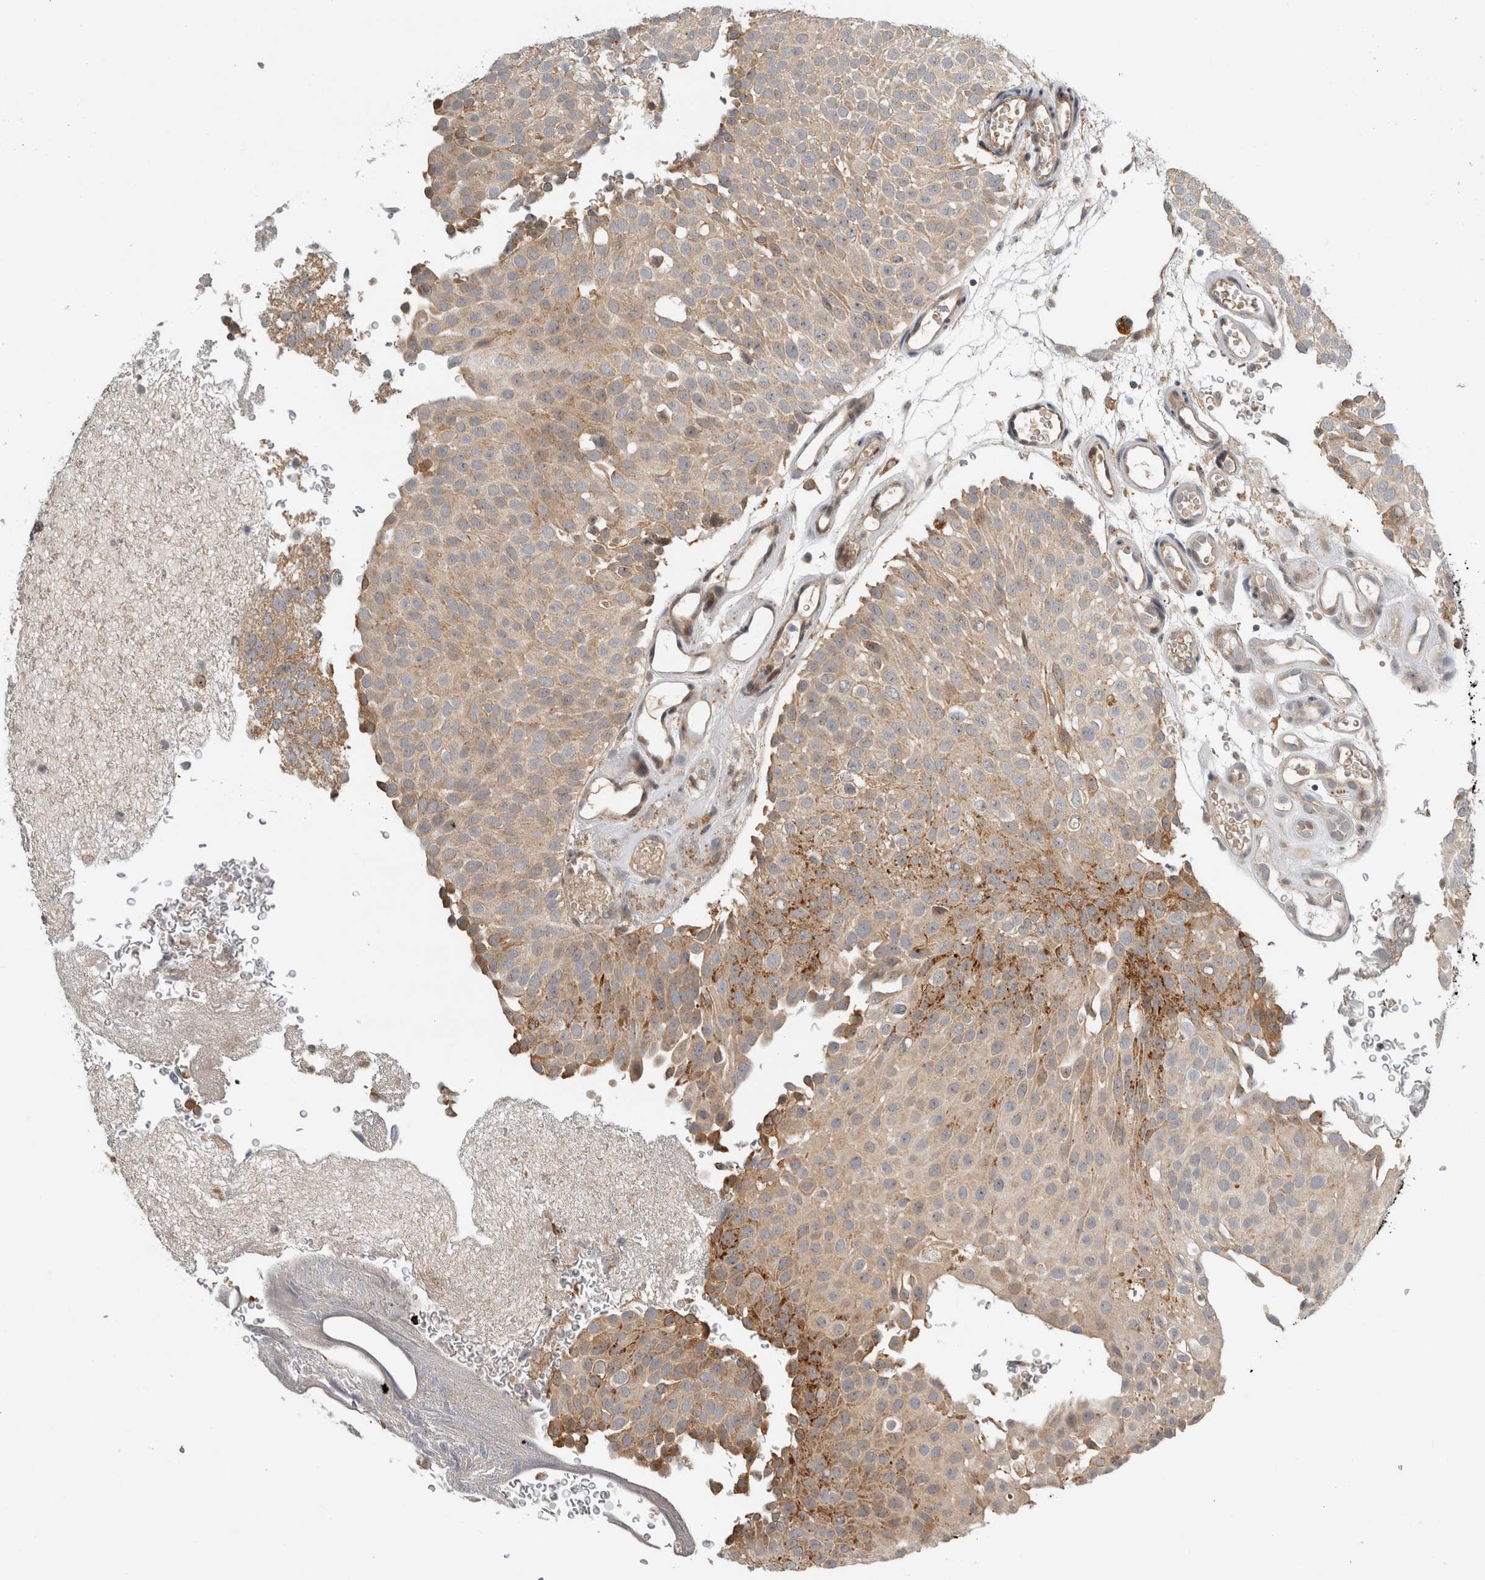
{"staining": {"intensity": "moderate", "quantity": "25%-75%", "location": "cytoplasmic/membranous,nuclear"}, "tissue": "urothelial cancer", "cell_type": "Tumor cells", "image_type": "cancer", "snomed": [{"axis": "morphology", "description": "Urothelial carcinoma, Low grade"}, {"axis": "topography", "description": "Urinary bladder"}], "caption": "A micrograph showing moderate cytoplasmic/membranous and nuclear staining in about 25%-75% of tumor cells in urothelial cancer, as visualized by brown immunohistochemical staining.", "gene": "GPR137B", "patient": {"sex": "male", "age": 78}}